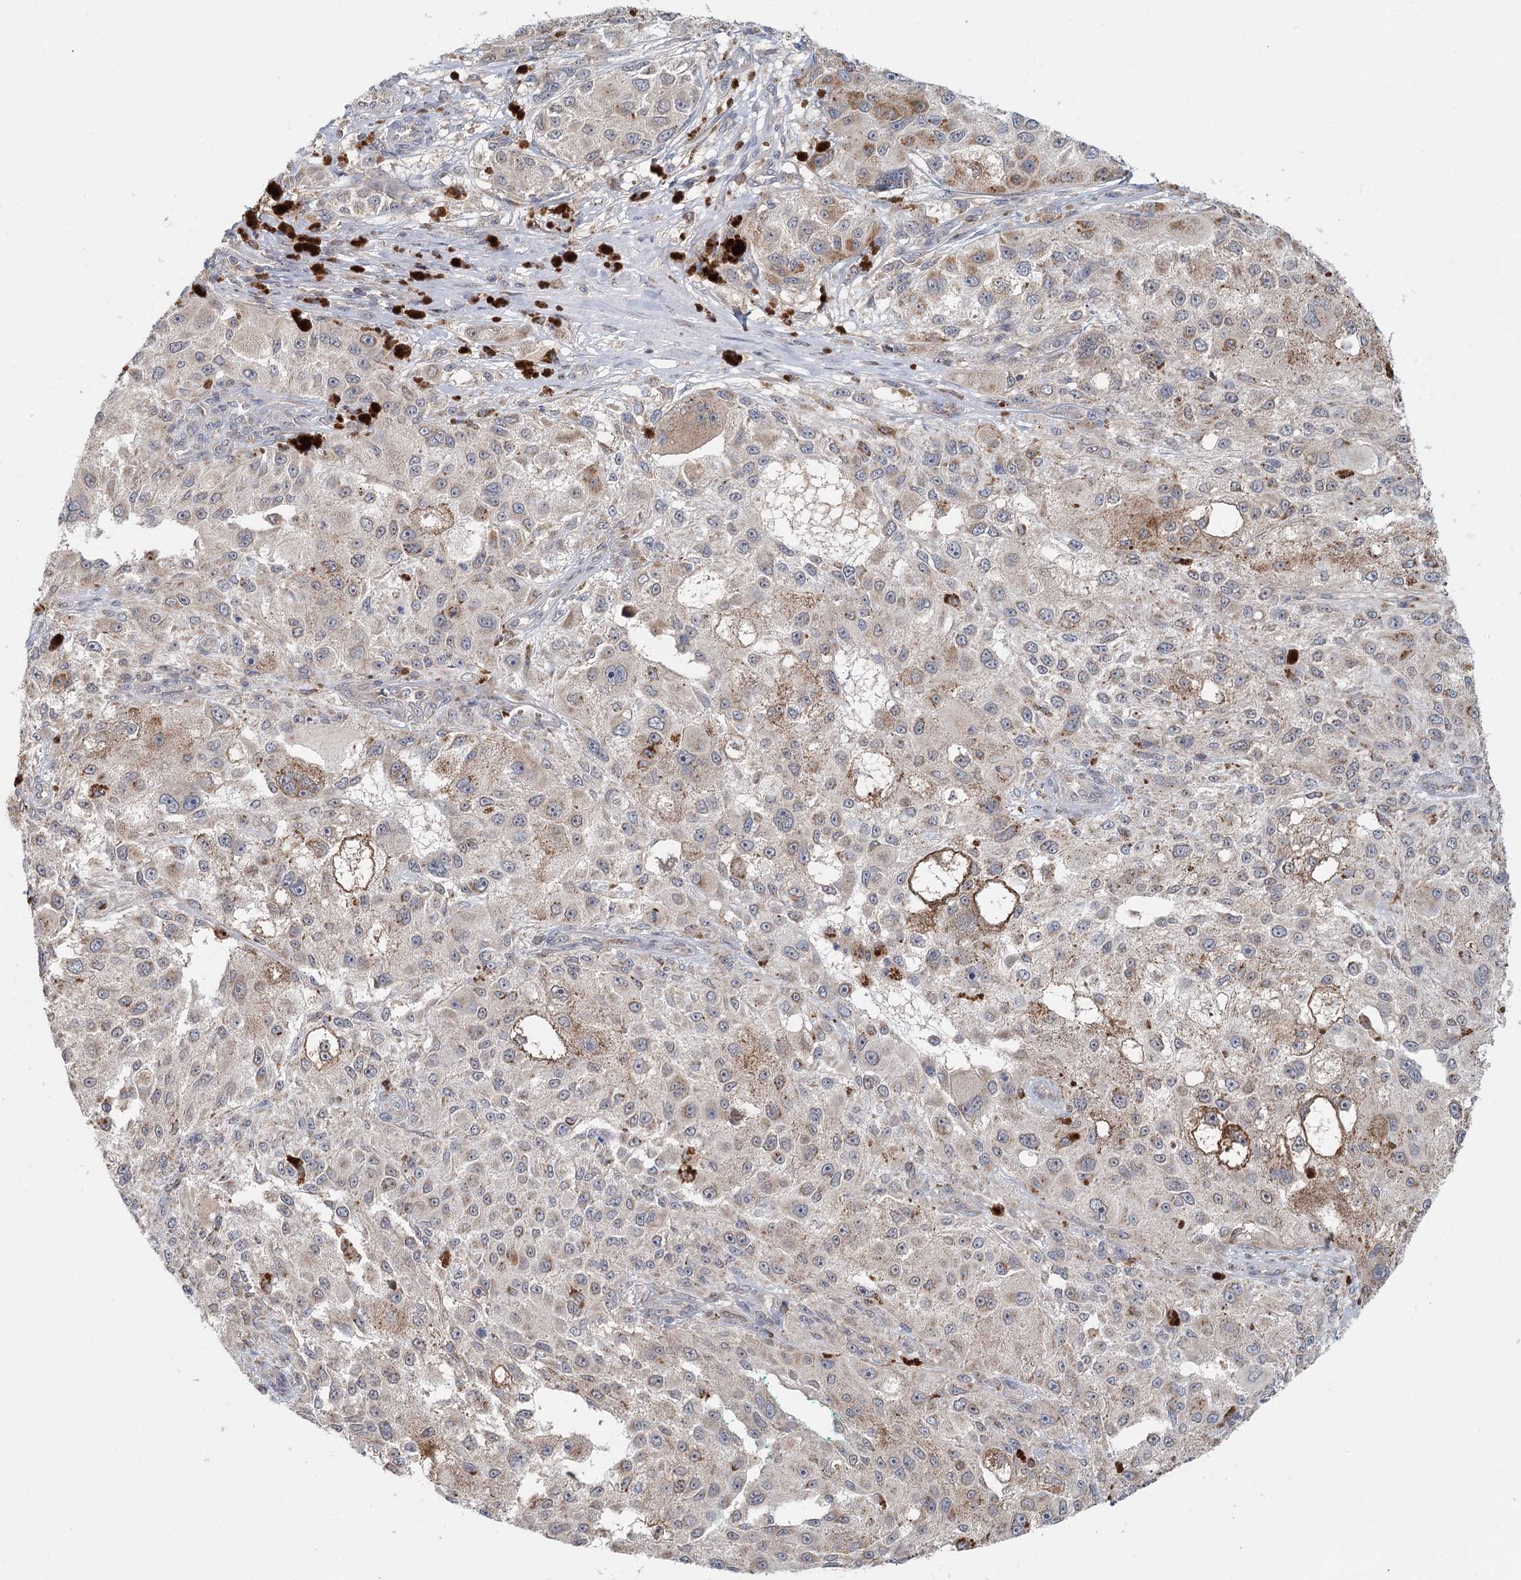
{"staining": {"intensity": "weak", "quantity": "25%-75%", "location": "cytoplasmic/membranous"}, "tissue": "melanoma", "cell_type": "Tumor cells", "image_type": "cancer", "snomed": [{"axis": "morphology", "description": "Necrosis, NOS"}, {"axis": "morphology", "description": "Malignant melanoma, NOS"}, {"axis": "topography", "description": "Skin"}], "caption": "Weak cytoplasmic/membranous positivity is appreciated in approximately 25%-75% of tumor cells in malignant melanoma. The staining was performed using DAB to visualize the protein expression in brown, while the nuclei were stained in blue with hematoxylin (Magnification: 20x).", "gene": "ADK", "patient": {"sex": "female", "age": 87}}